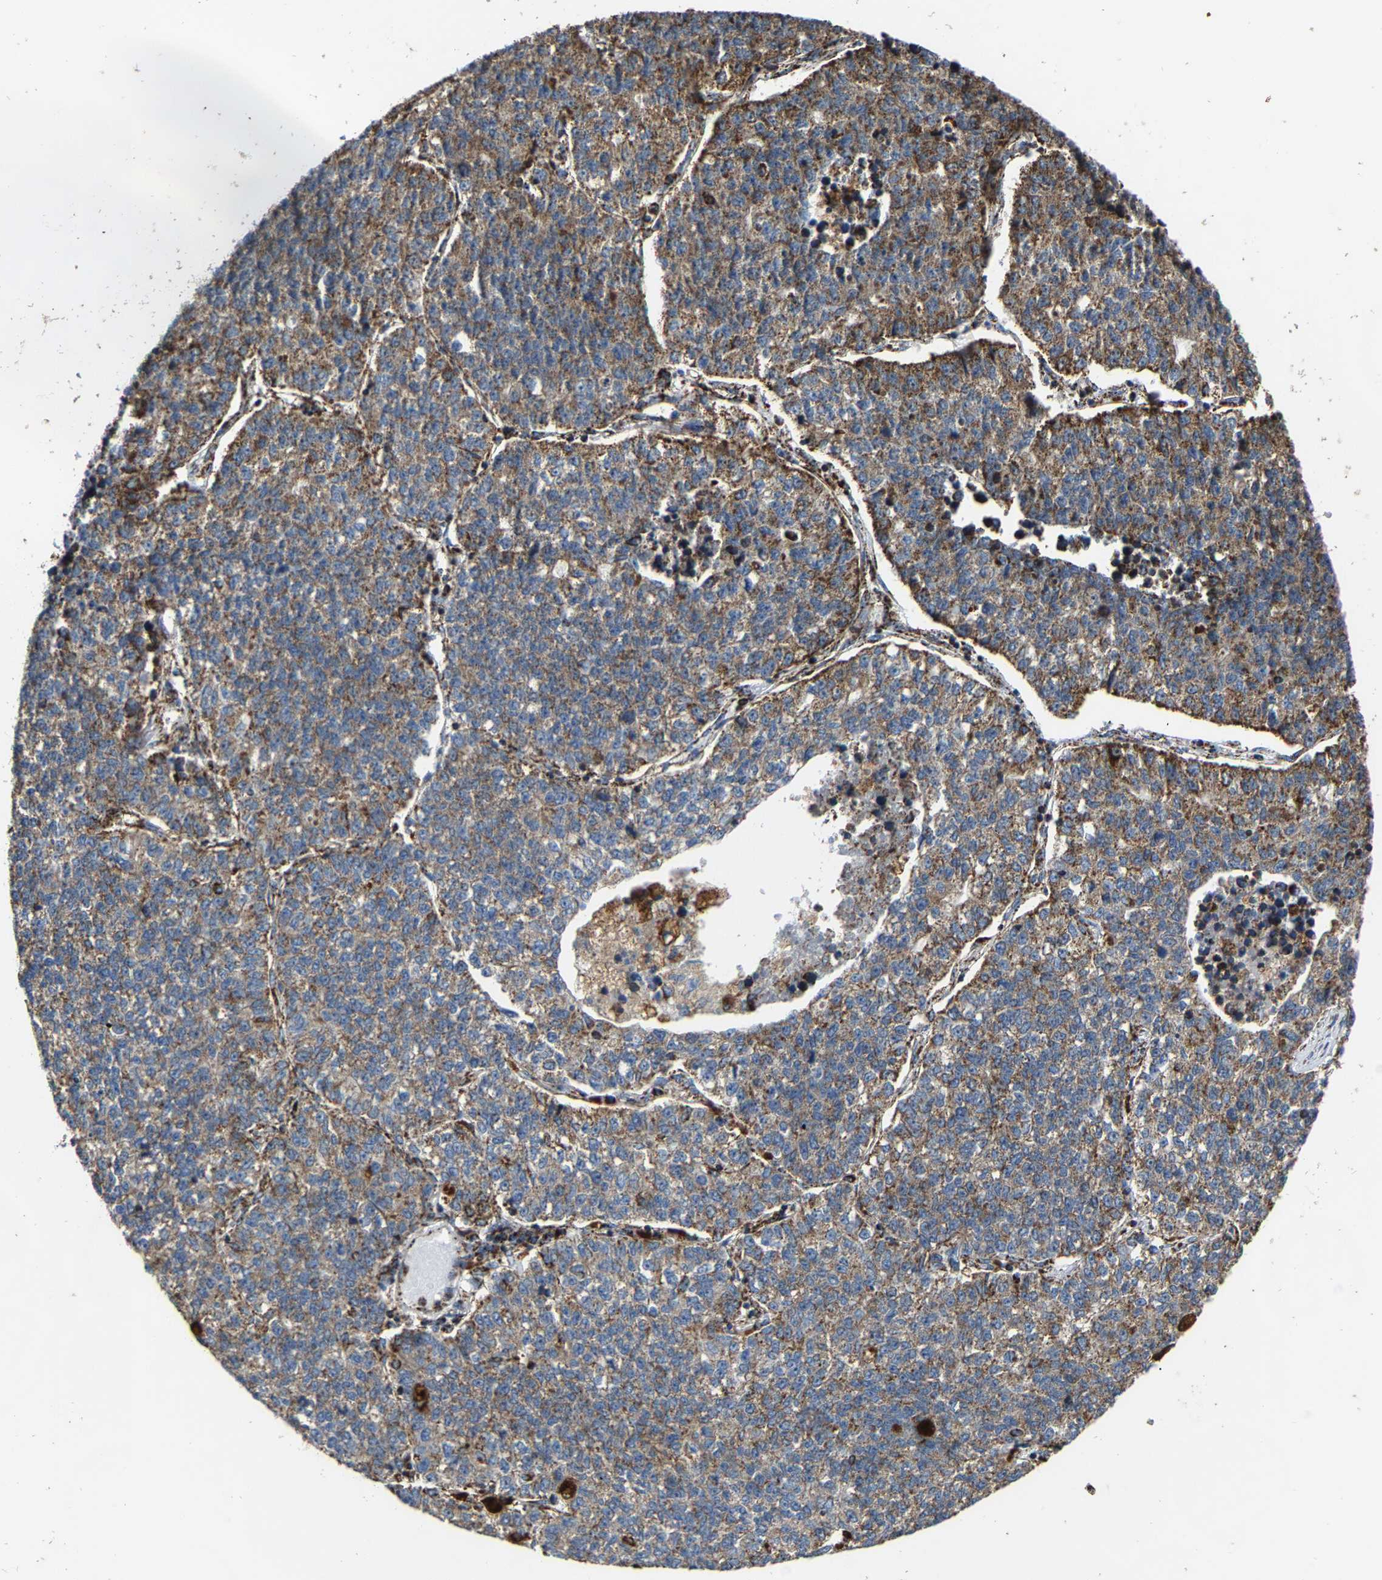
{"staining": {"intensity": "moderate", "quantity": ">75%", "location": "cytoplasmic/membranous"}, "tissue": "lung cancer", "cell_type": "Tumor cells", "image_type": "cancer", "snomed": [{"axis": "morphology", "description": "Adenocarcinoma, NOS"}, {"axis": "topography", "description": "Lung"}], "caption": "High-power microscopy captured an immunohistochemistry (IHC) histopathology image of adenocarcinoma (lung), revealing moderate cytoplasmic/membranous staining in about >75% of tumor cells.", "gene": "NDUFV3", "patient": {"sex": "male", "age": 49}}